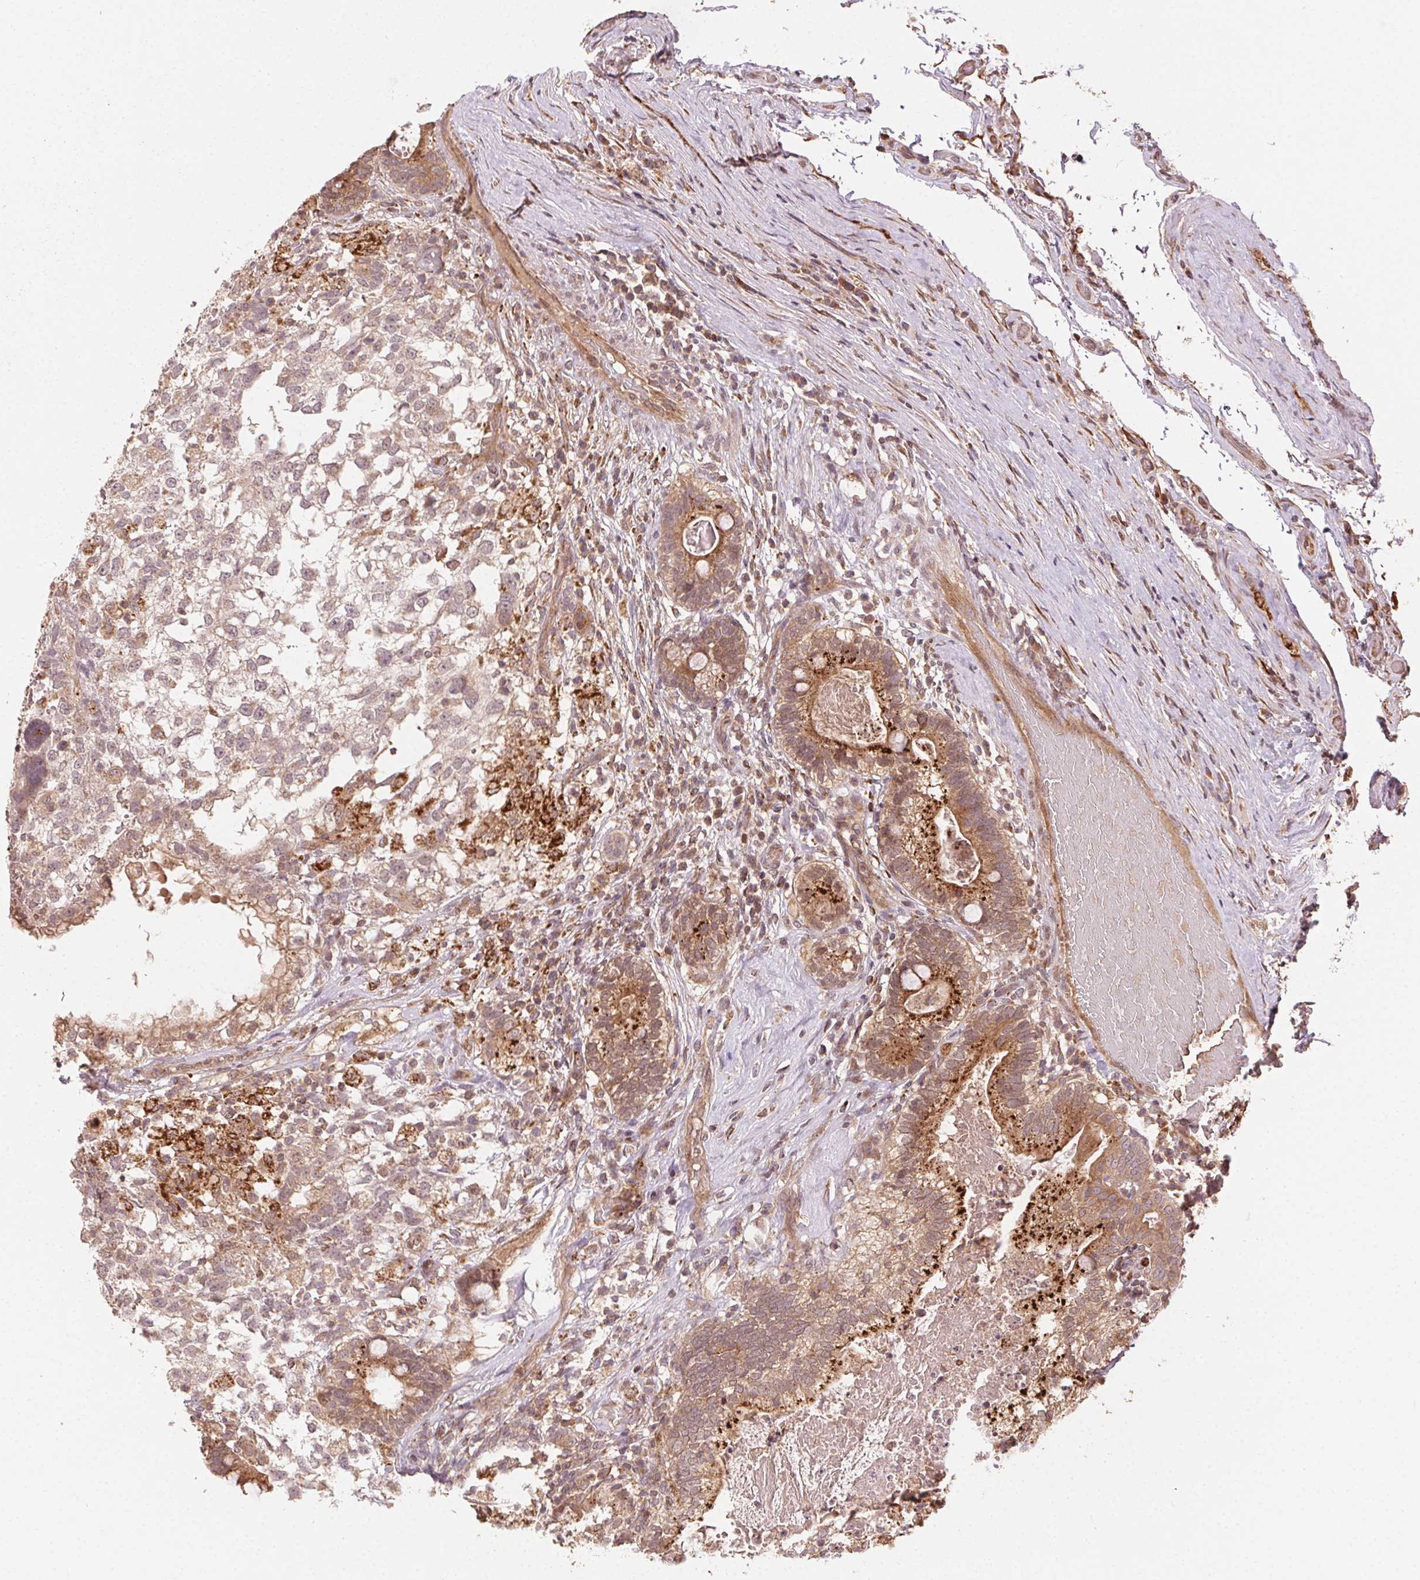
{"staining": {"intensity": "moderate", "quantity": ">75%", "location": "cytoplasmic/membranous"}, "tissue": "testis cancer", "cell_type": "Tumor cells", "image_type": "cancer", "snomed": [{"axis": "morphology", "description": "Seminoma, NOS"}, {"axis": "morphology", "description": "Carcinoma, Embryonal, NOS"}, {"axis": "topography", "description": "Testis"}], "caption": "A medium amount of moderate cytoplasmic/membranous positivity is appreciated in about >75% of tumor cells in testis cancer (embryonal carcinoma) tissue.", "gene": "KLHL15", "patient": {"sex": "male", "age": 41}}